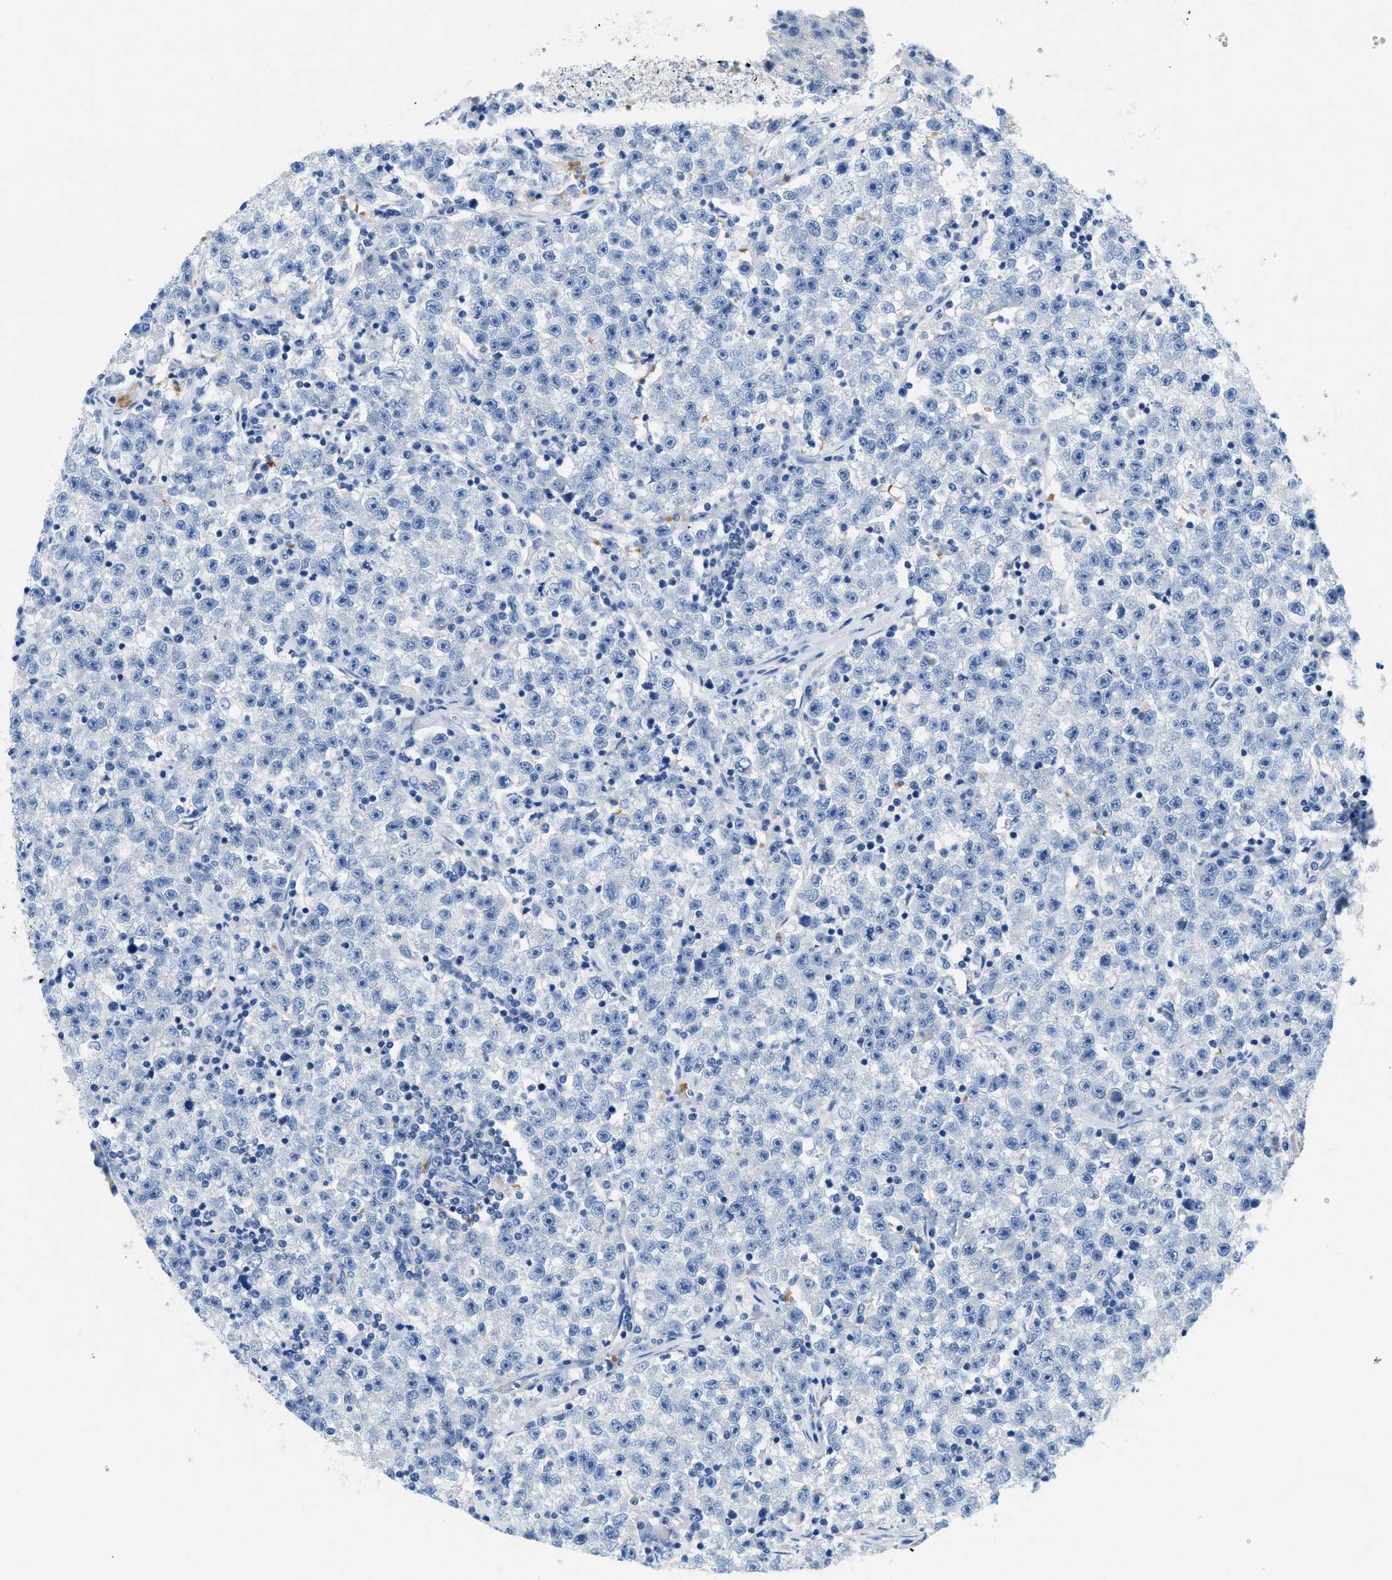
{"staining": {"intensity": "negative", "quantity": "none", "location": "none"}, "tissue": "testis cancer", "cell_type": "Tumor cells", "image_type": "cancer", "snomed": [{"axis": "morphology", "description": "Seminoma, NOS"}, {"axis": "topography", "description": "Testis"}], "caption": "Testis cancer was stained to show a protein in brown. There is no significant expression in tumor cells. (Stains: DAB (3,3'-diaminobenzidine) immunohistochemistry (IHC) with hematoxylin counter stain, Microscopy: brightfield microscopy at high magnification).", "gene": "BPGM", "patient": {"sex": "male", "age": 22}}